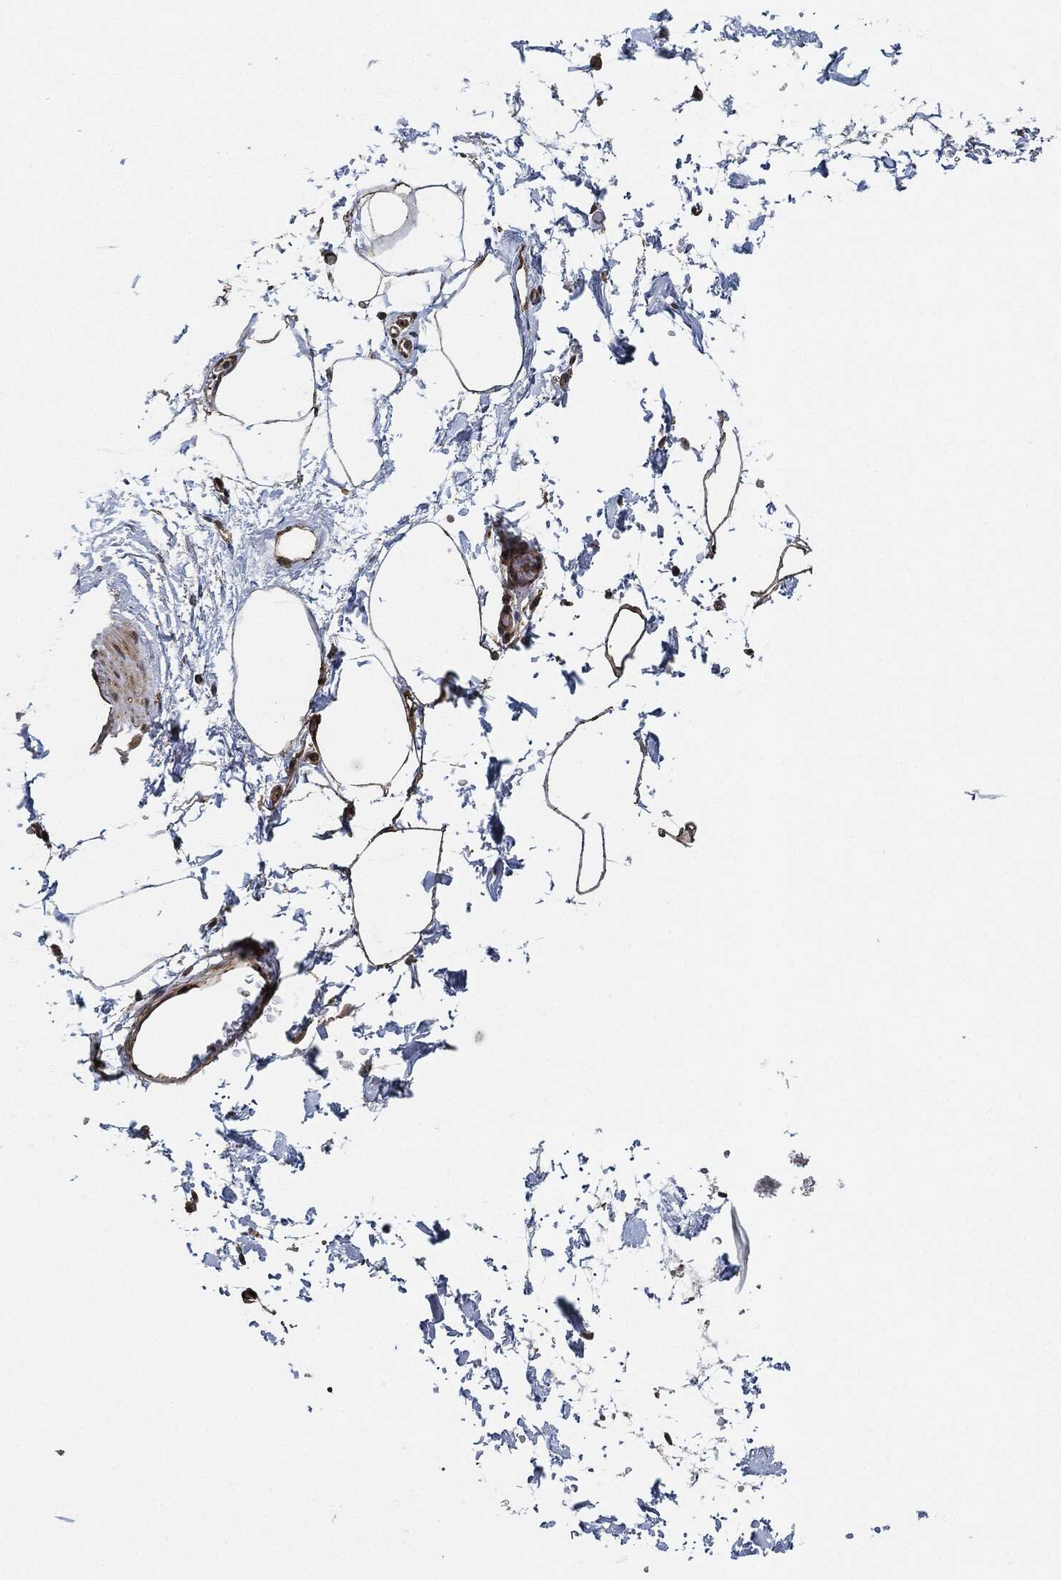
{"staining": {"intensity": "strong", "quantity": ">75%", "location": "cytoplasmic/membranous"}, "tissue": "adipose tissue", "cell_type": "Adipocytes", "image_type": "normal", "snomed": [{"axis": "morphology", "description": "Normal tissue, NOS"}, {"axis": "topography", "description": "Soft tissue"}, {"axis": "topography", "description": "Adipose tissue"}, {"axis": "topography", "description": "Vascular tissue"}, {"axis": "topography", "description": "Peripheral nerve tissue"}], "caption": "Immunohistochemical staining of normal human adipose tissue reveals >75% levels of strong cytoplasmic/membranous protein positivity in approximately >75% of adipocytes.", "gene": "MAP3K3", "patient": {"sex": "male", "age": 68}}